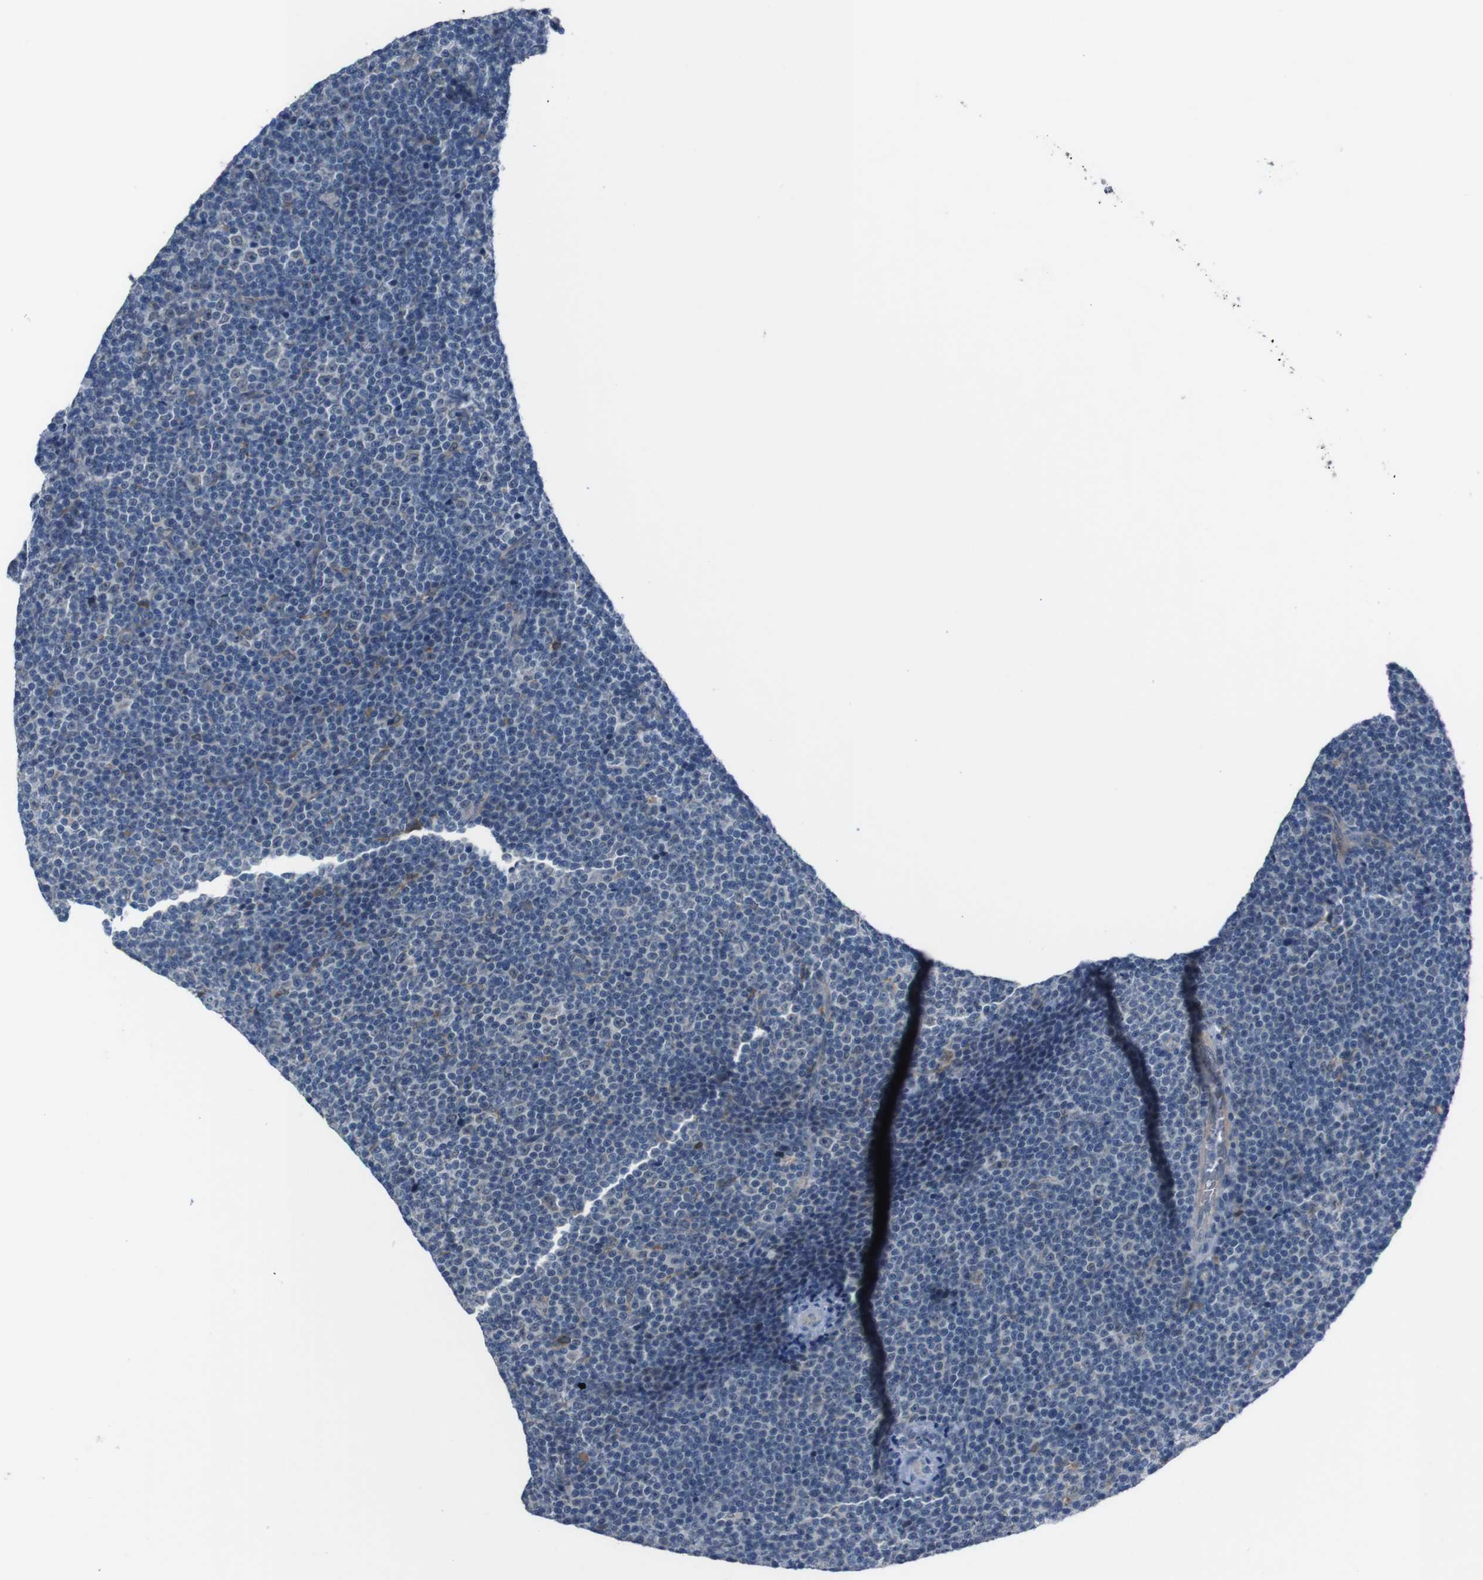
{"staining": {"intensity": "negative", "quantity": "none", "location": "none"}, "tissue": "lymphoma", "cell_type": "Tumor cells", "image_type": "cancer", "snomed": [{"axis": "morphology", "description": "Malignant lymphoma, non-Hodgkin's type, Low grade"}, {"axis": "topography", "description": "Lymph node"}], "caption": "IHC photomicrograph of human low-grade malignant lymphoma, non-Hodgkin's type stained for a protein (brown), which exhibits no staining in tumor cells.", "gene": "CDH22", "patient": {"sex": "female", "age": 67}}